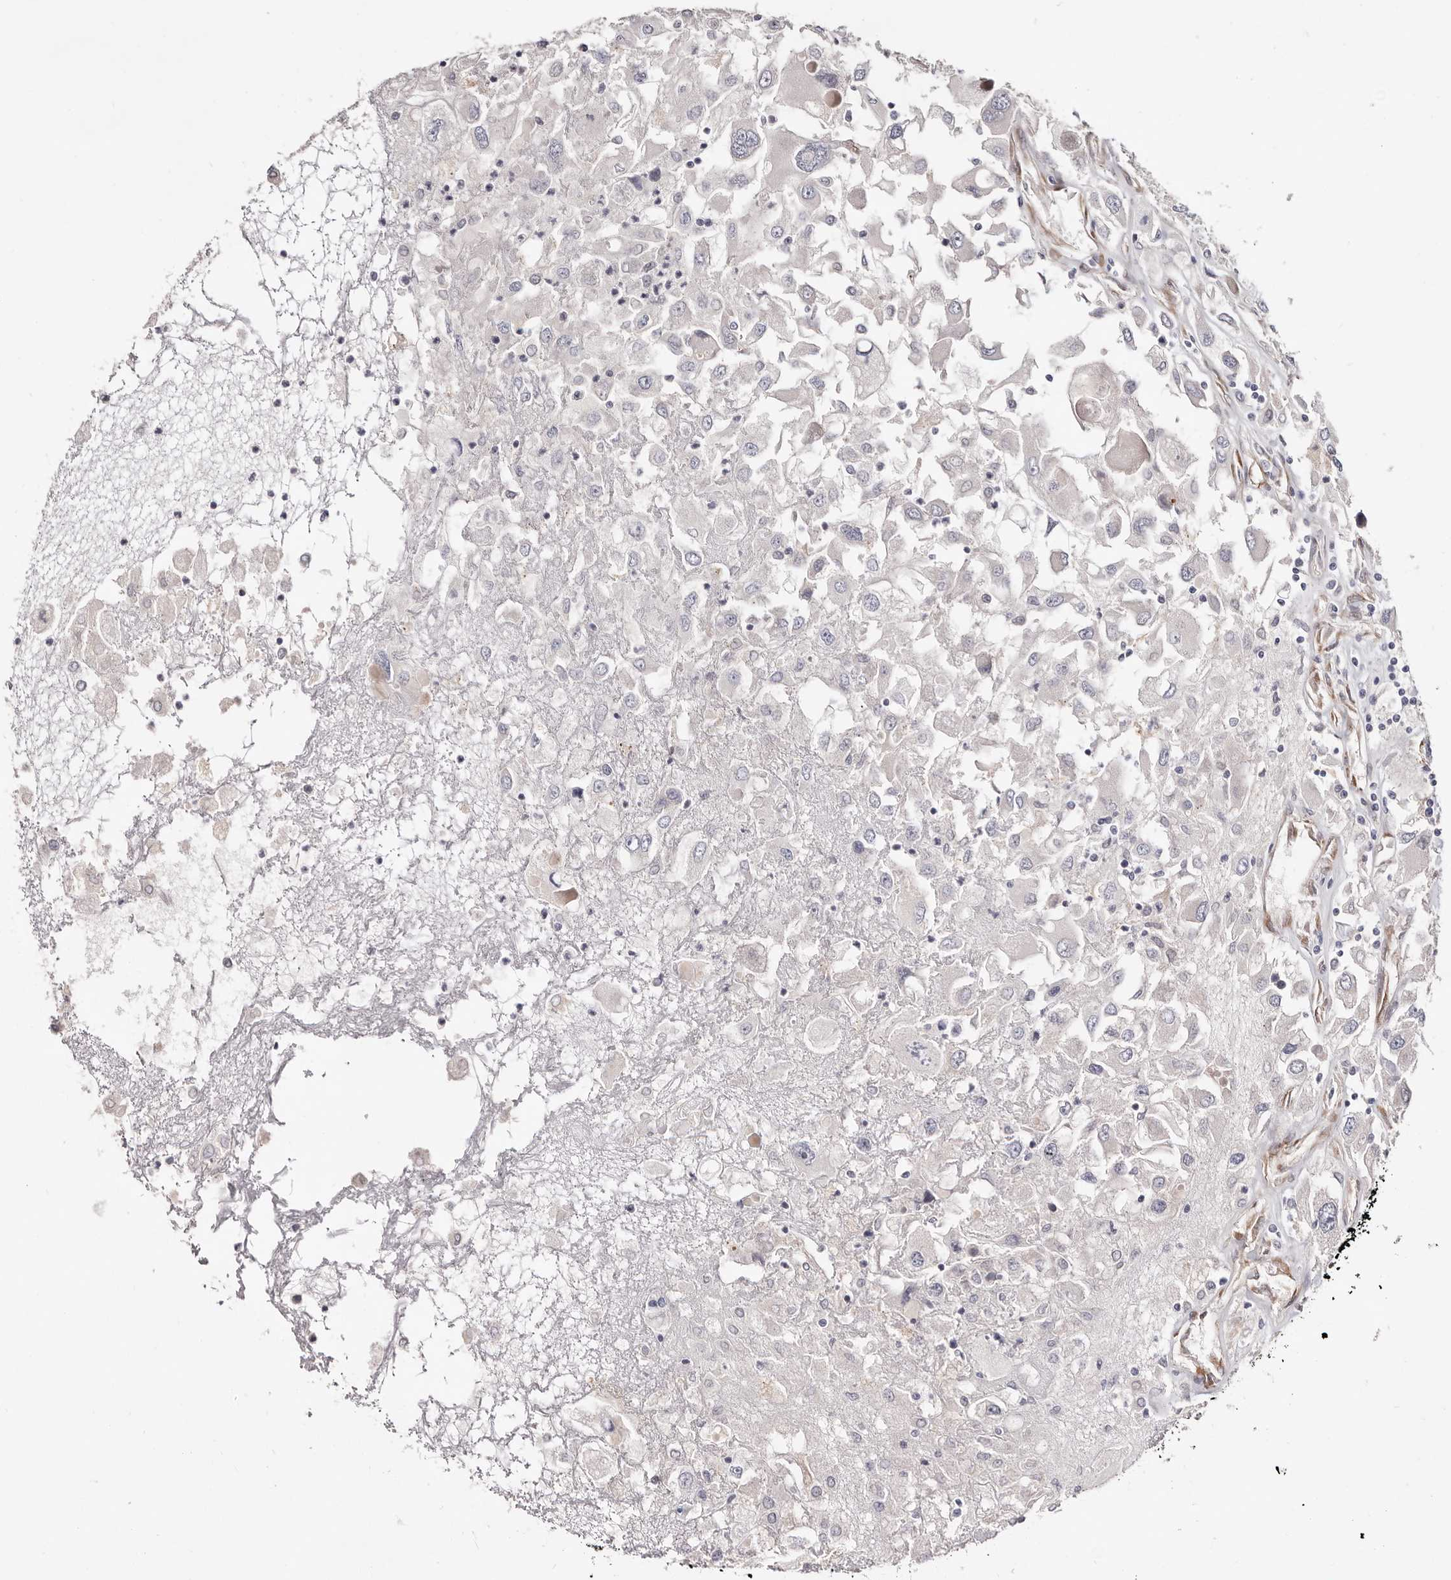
{"staining": {"intensity": "negative", "quantity": "none", "location": "none"}, "tissue": "renal cancer", "cell_type": "Tumor cells", "image_type": "cancer", "snomed": [{"axis": "morphology", "description": "Adenocarcinoma, NOS"}, {"axis": "topography", "description": "Kidney"}], "caption": "IHC of human adenocarcinoma (renal) displays no expression in tumor cells. (DAB immunohistochemistry (IHC) with hematoxylin counter stain).", "gene": "USH1C", "patient": {"sex": "female", "age": 52}}